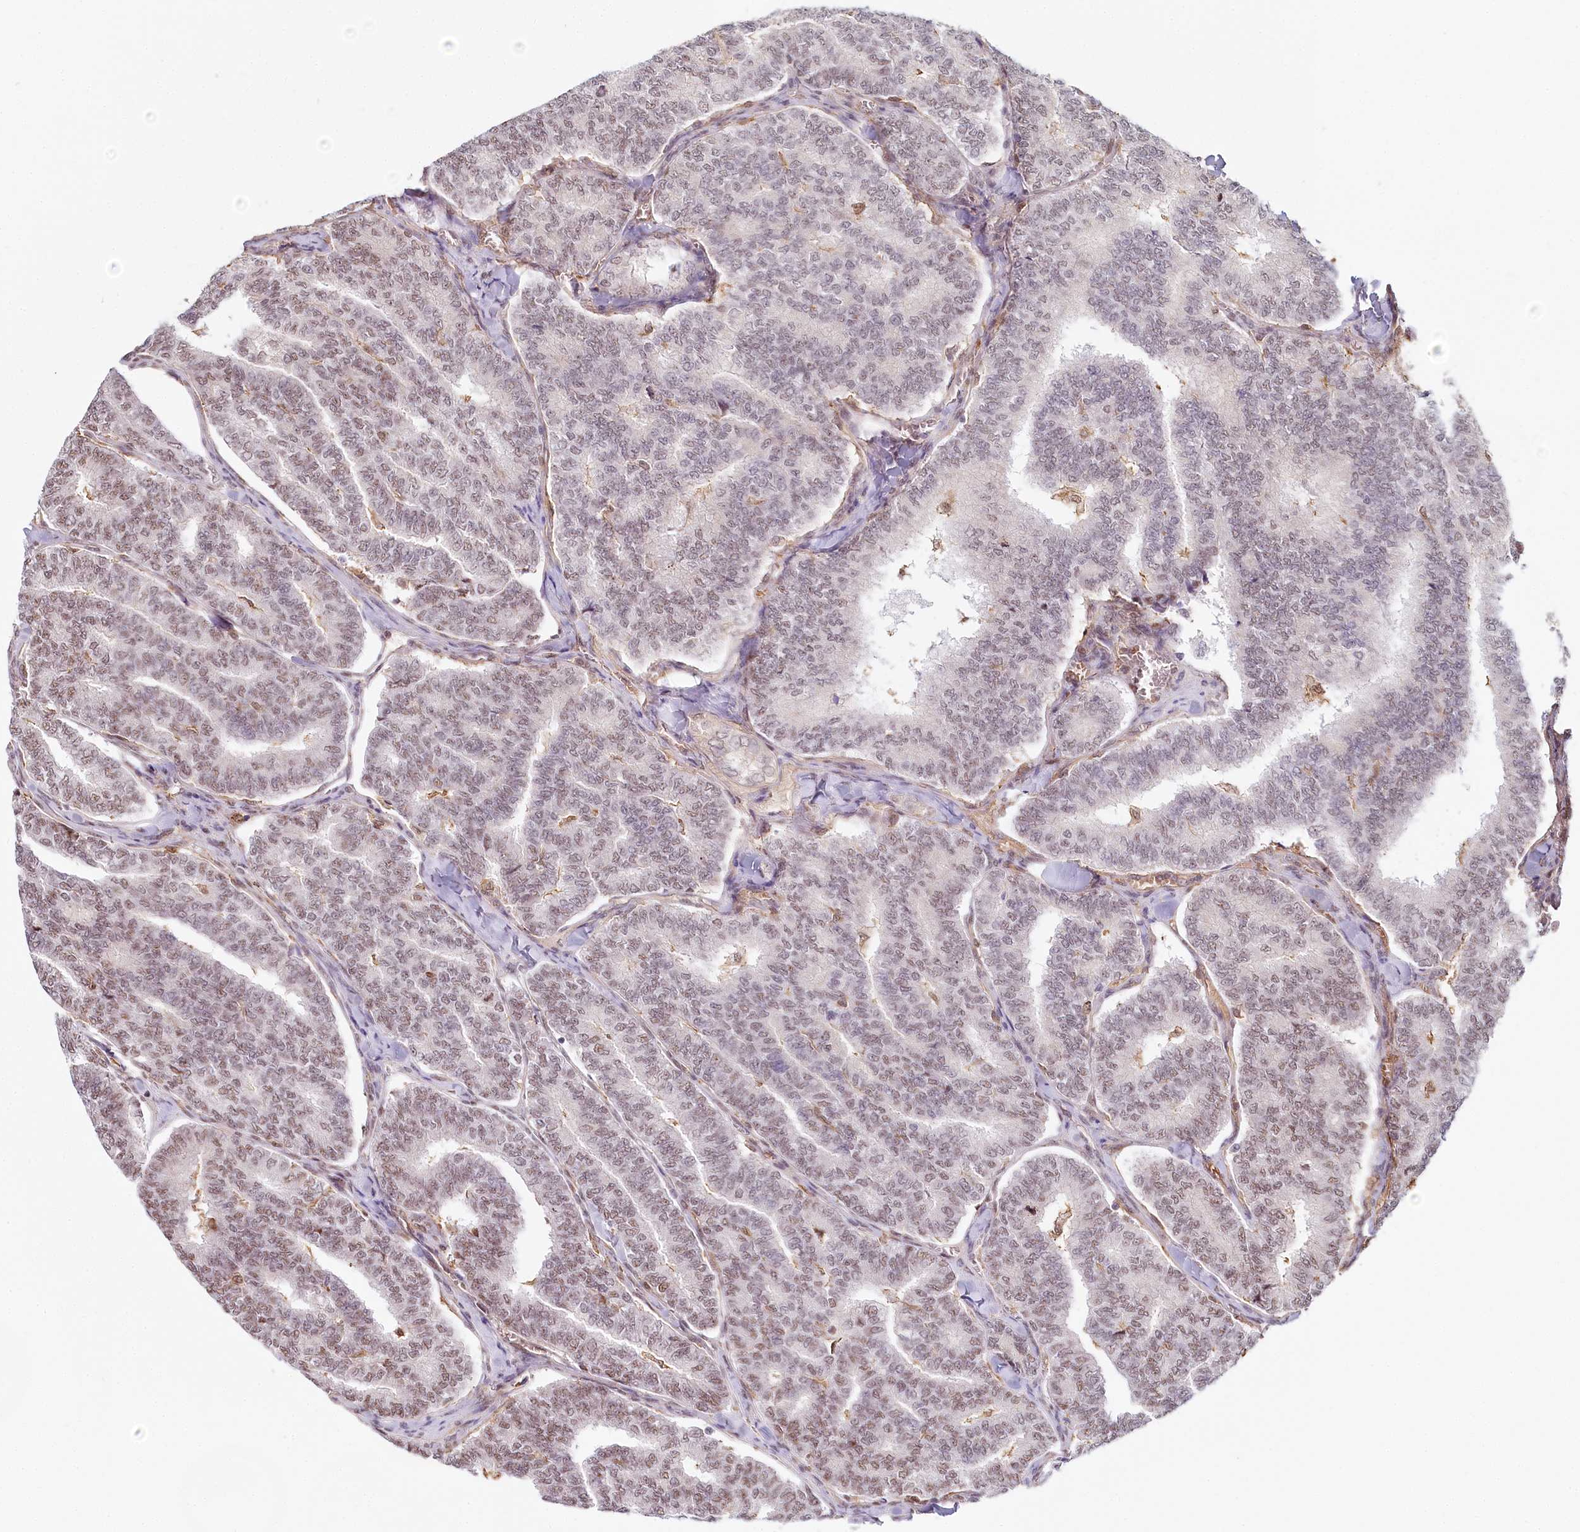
{"staining": {"intensity": "weak", "quantity": "25%-75%", "location": "nuclear"}, "tissue": "thyroid cancer", "cell_type": "Tumor cells", "image_type": "cancer", "snomed": [{"axis": "morphology", "description": "Papillary adenocarcinoma, NOS"}, {"axis": "topography", "description": "Thyroid gland"}], "caption": "This is an image of immunohistochemistry (IHC) staining of thyroid cancer (papillary adenocarcinoma), which shows weak staining in the nuclear of tumor cells.", "gene": "TUBGCP2", "patient": {"sex": "female", "age": 35}}